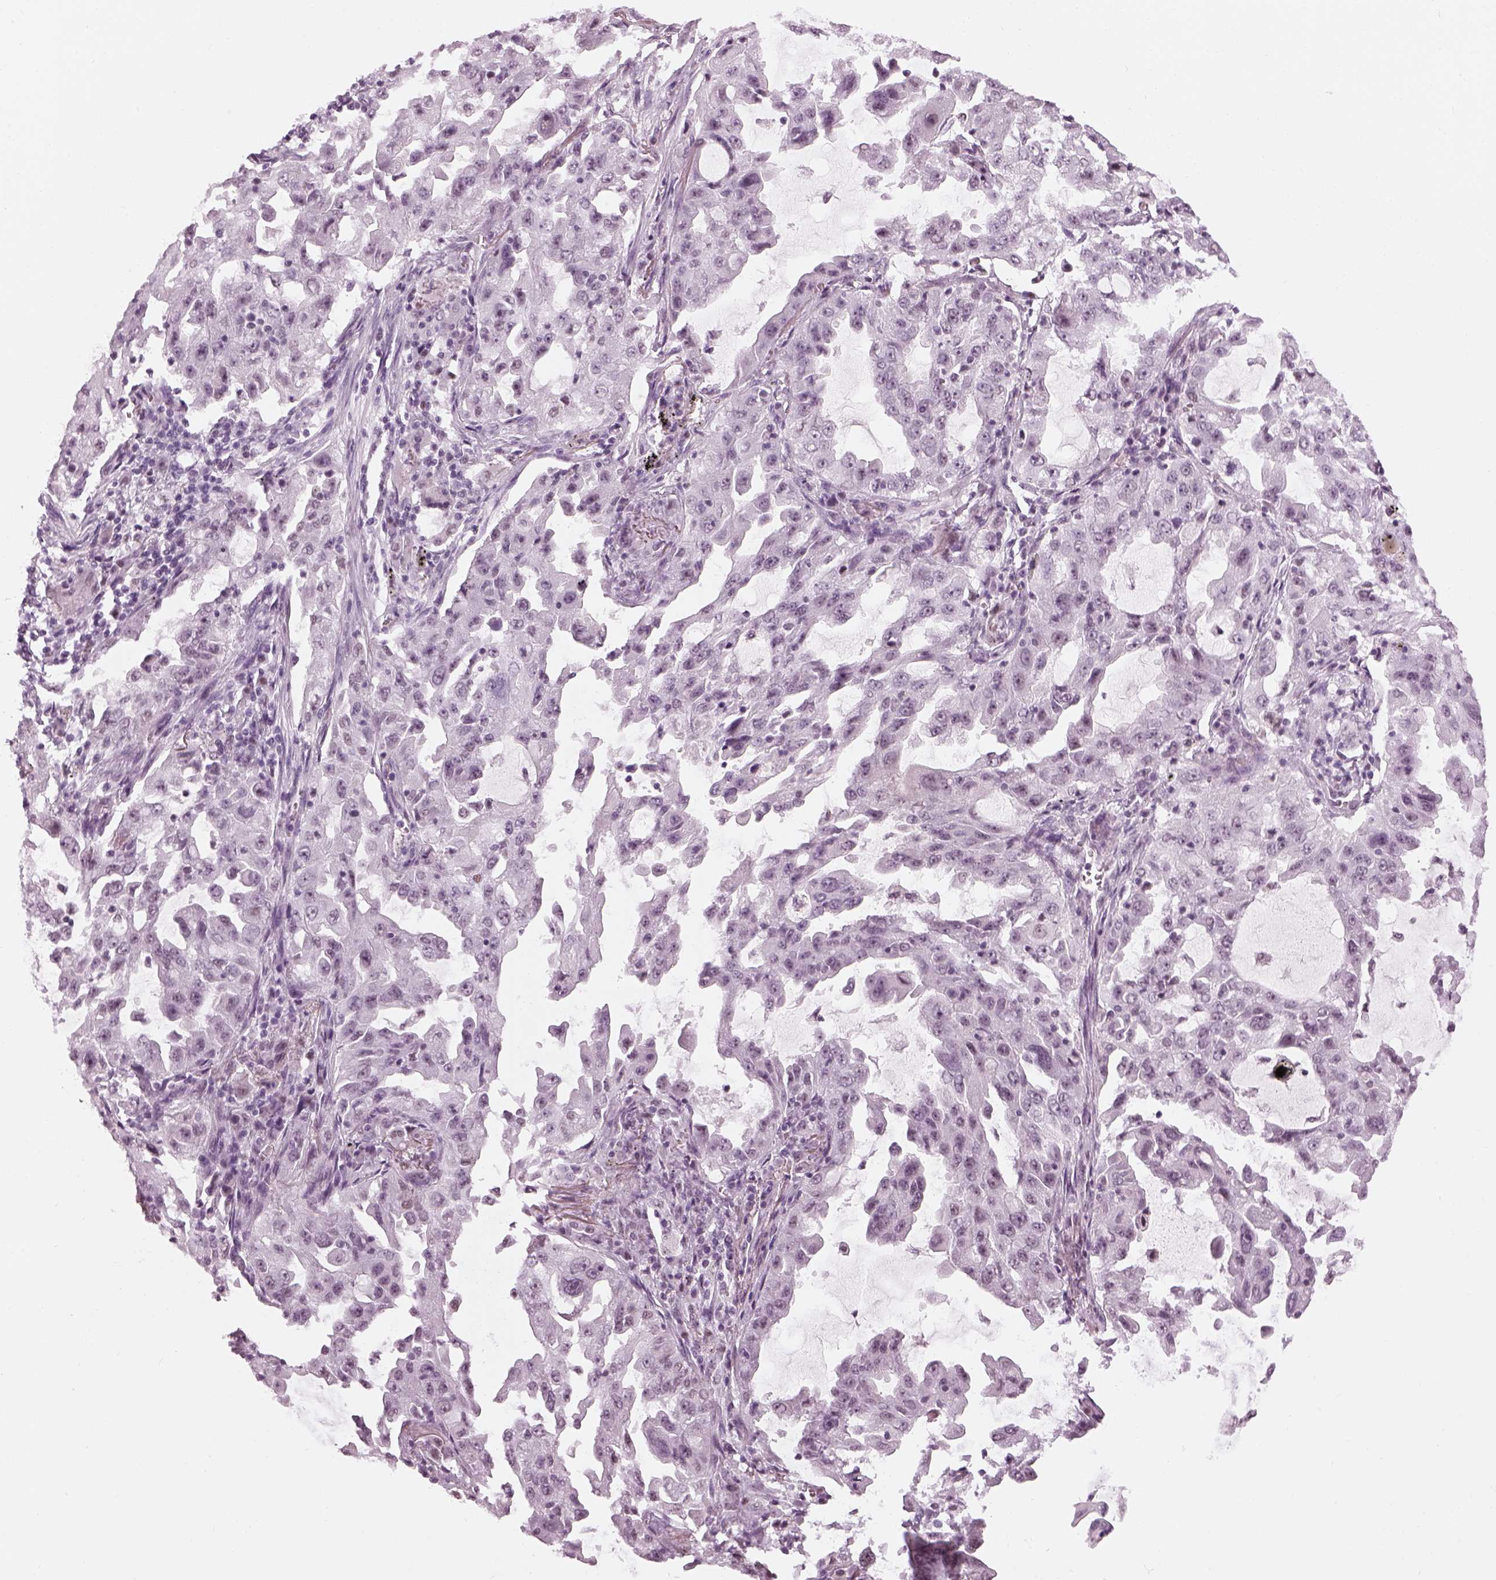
{"staining": {"intensity": "negative", "quantity": "none", "location": "none"}, "tissue": "lung cancer", "cell_type": "Tumor cells", "image_type": "cancer", "snomed": [{"axis": "morphology", "description": "Adenocarcinoma, NOS"}, {"axis": "topography", "description": "Lung"}], "caption": "An IHC histopathology image of adenocarcinoma (lung) is shown. There is no staining in tumor cells of adenocarcinoma (lung).", "gene": "KCNG2", "patient": {"sex": "female", "age": 61}}